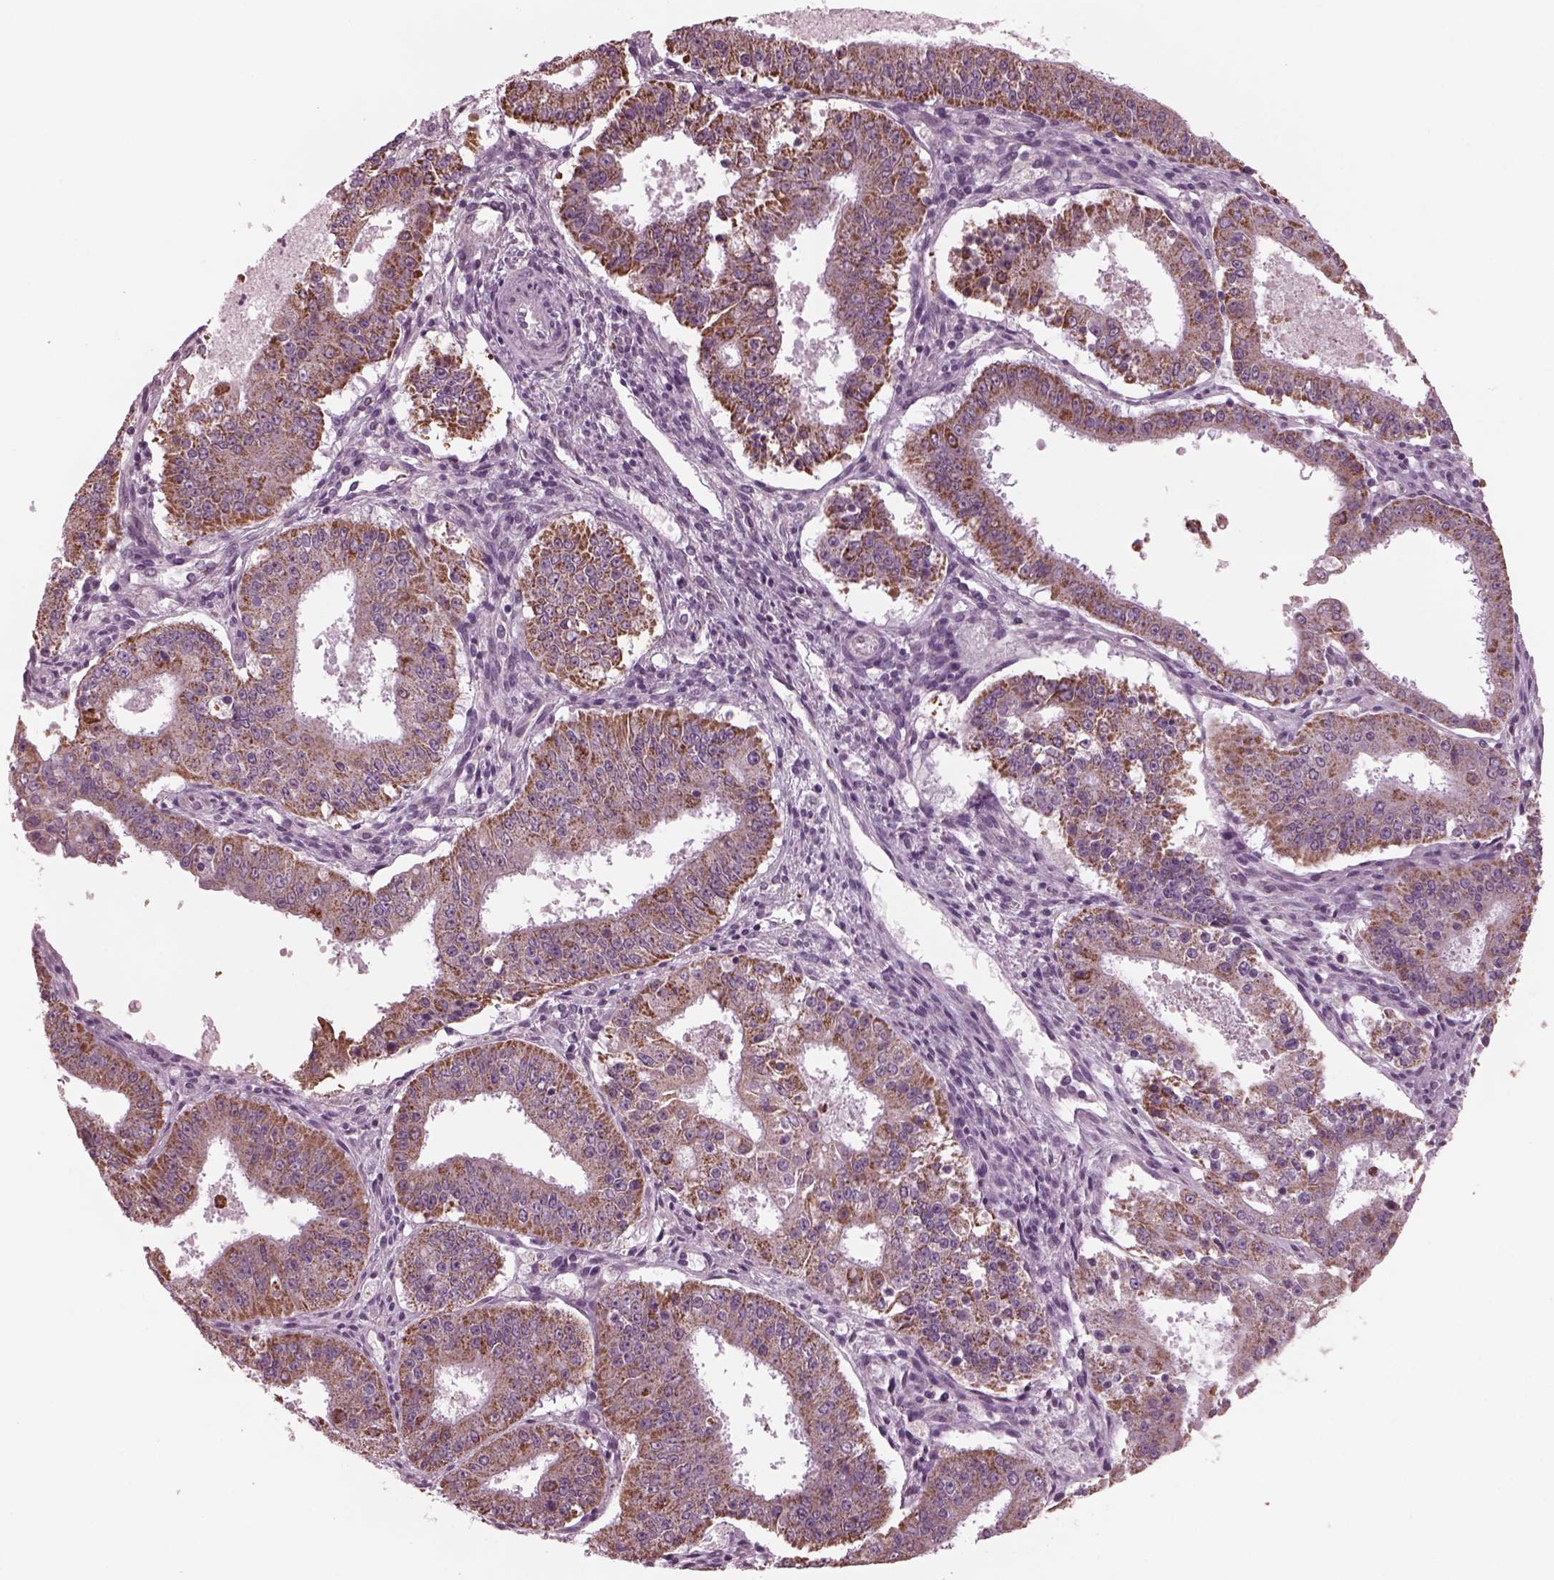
{"staining": {"intensity": "moderate", "quantity": ">75%", "location": "cytoplasmic/membranous"}, "tissue": "ovarian cancer", "cell_type": "Tumor cells", "image_type": "cancer", "snomed": [{"axis": "morphology", "description": "Carcinoma, endometroid"}, {"axis": "topography", "description": "Ovary"}], "caption": "Moderate cytoplasmic/membranous expression is seen in approximately >75% of tumor cells in ovarian cancer (endometroid carcinoma).", "gene": "CELSR3", "patient": {"sex": "female", "age": 42}}